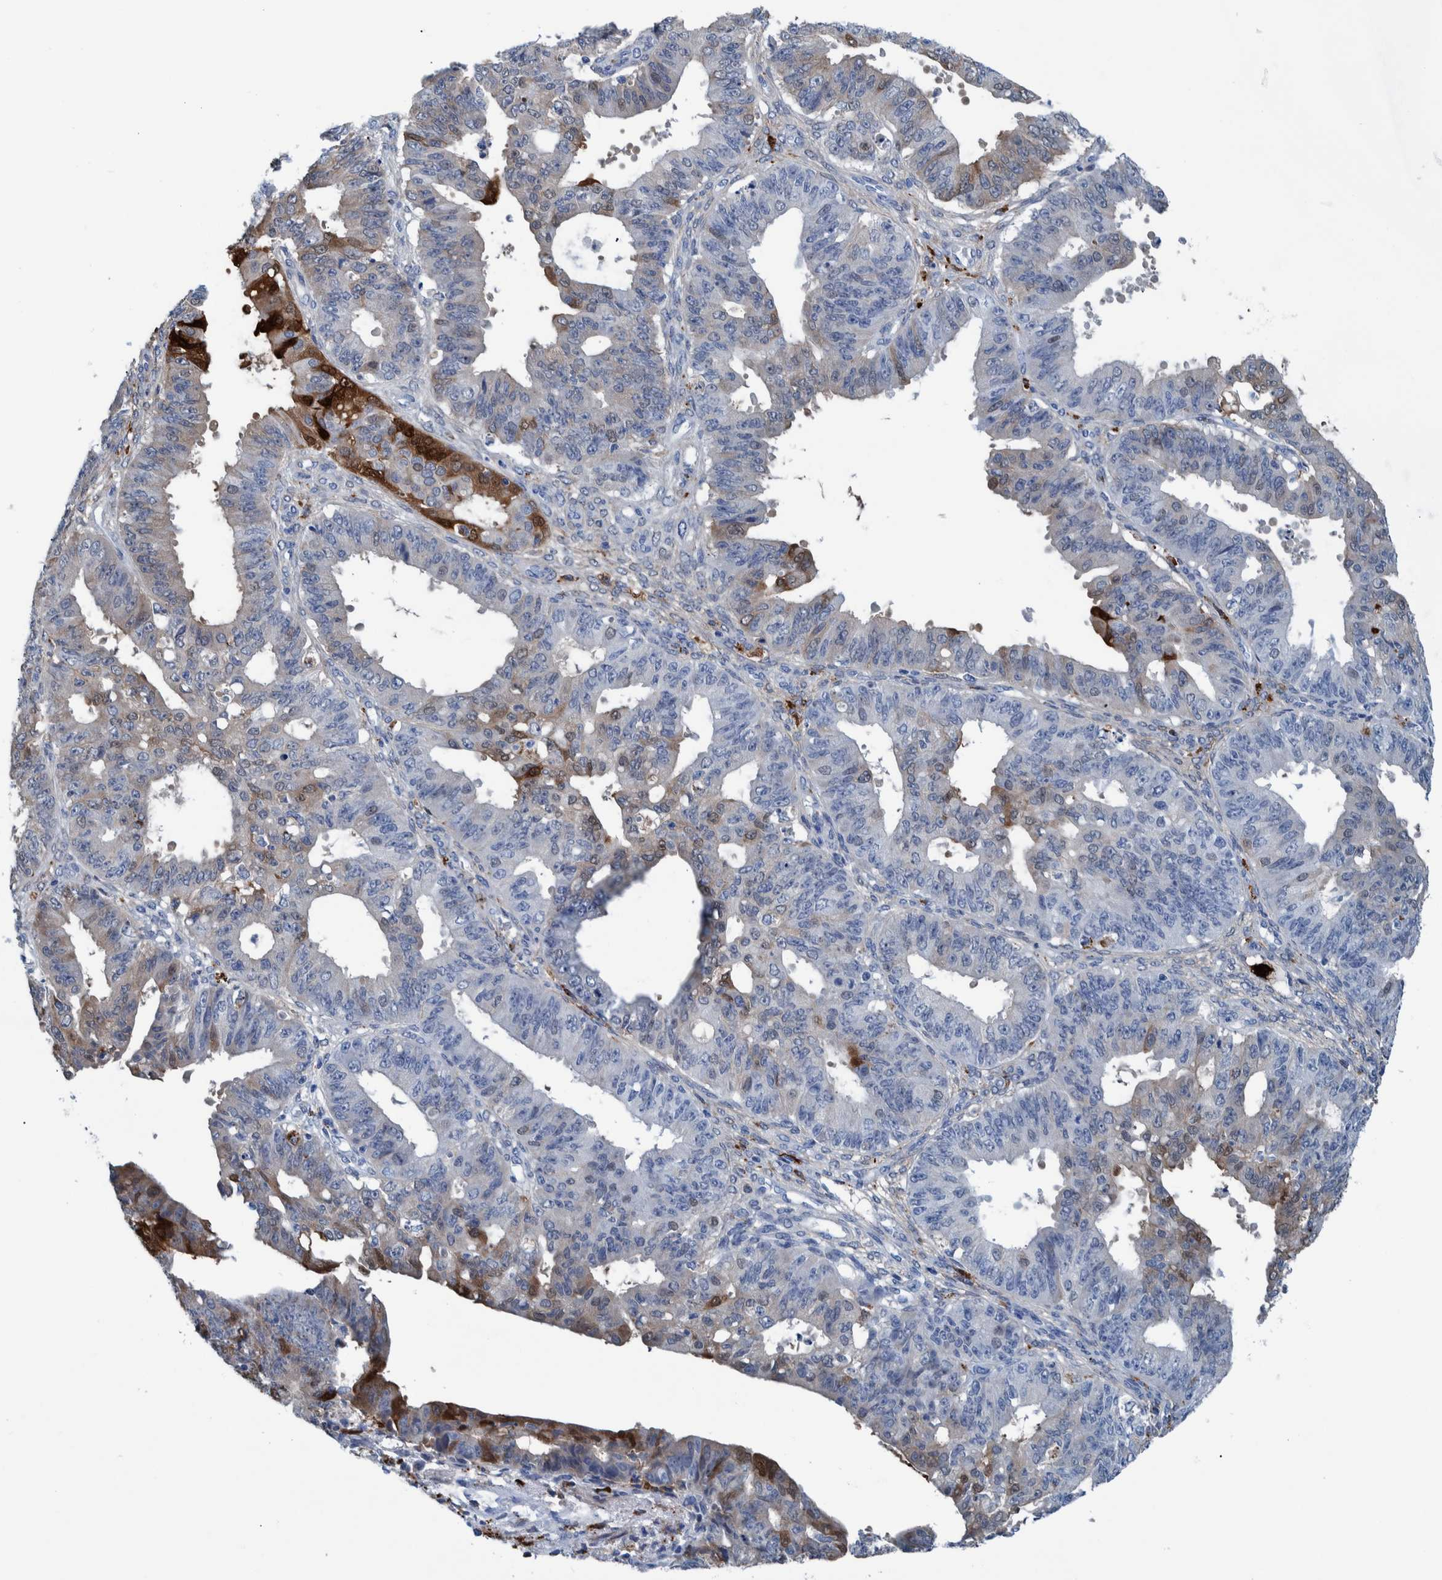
{"staining": {"intensity": "strong", "quantity": "25%-75%", "location": "cytoplasmic/membranous"}, "tissue": "ovarian cancer", "cell_type": "Tumor cells", "image_type": "cancer", "snomed": [{"axis": "morphology", "description": "Carcinoma, endometroid"}, {"axis": "topography", "description": "Ovary"}], "caption": "This is a photomicrograph of immunohistochemistry staining of ovarian endometroid carcinoma, which shows strong expression in the cytoplasmic/membranous of tumor cells.", "gene": "IDO1", "patient": {"sex": "female", "age": 42}}